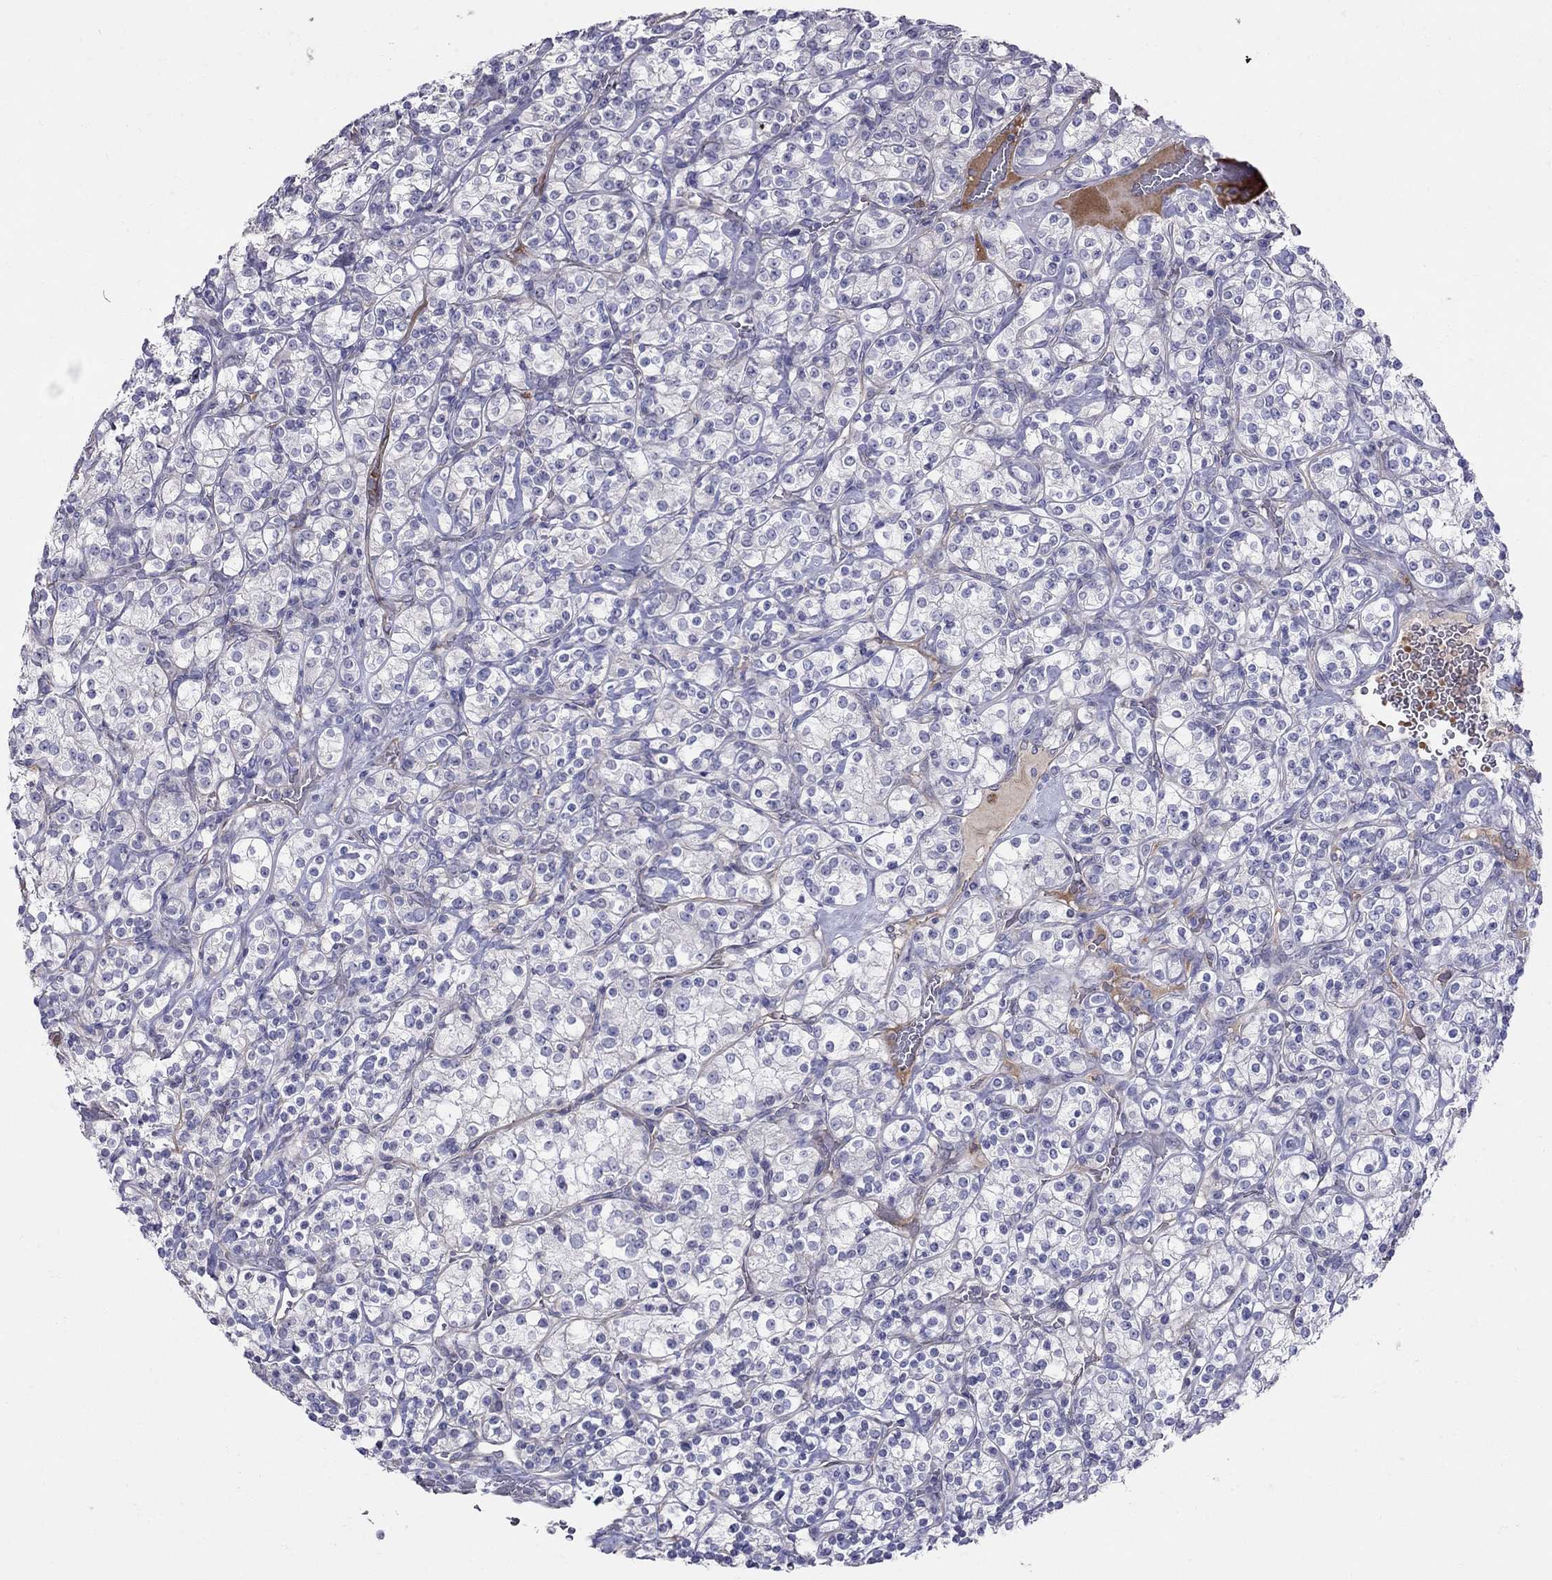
{"staining": {"intensity": "negative", "quantity": "none", "location": "none"}, "tissue": "renal cancer", "cell_type": "Tumor cells", "image_type": "cancer", "snomed": [{"axis": "morphology", "description": "Adenocarcinoma, NOS"}, {"axis": "topography", "description": "Kidney"}], "caption": "Tumor cells show no significant staining in renal cancer (adenocarcinoma).", "gene": "SPINT4", "patient": {"sex": "male", "age": 77}}